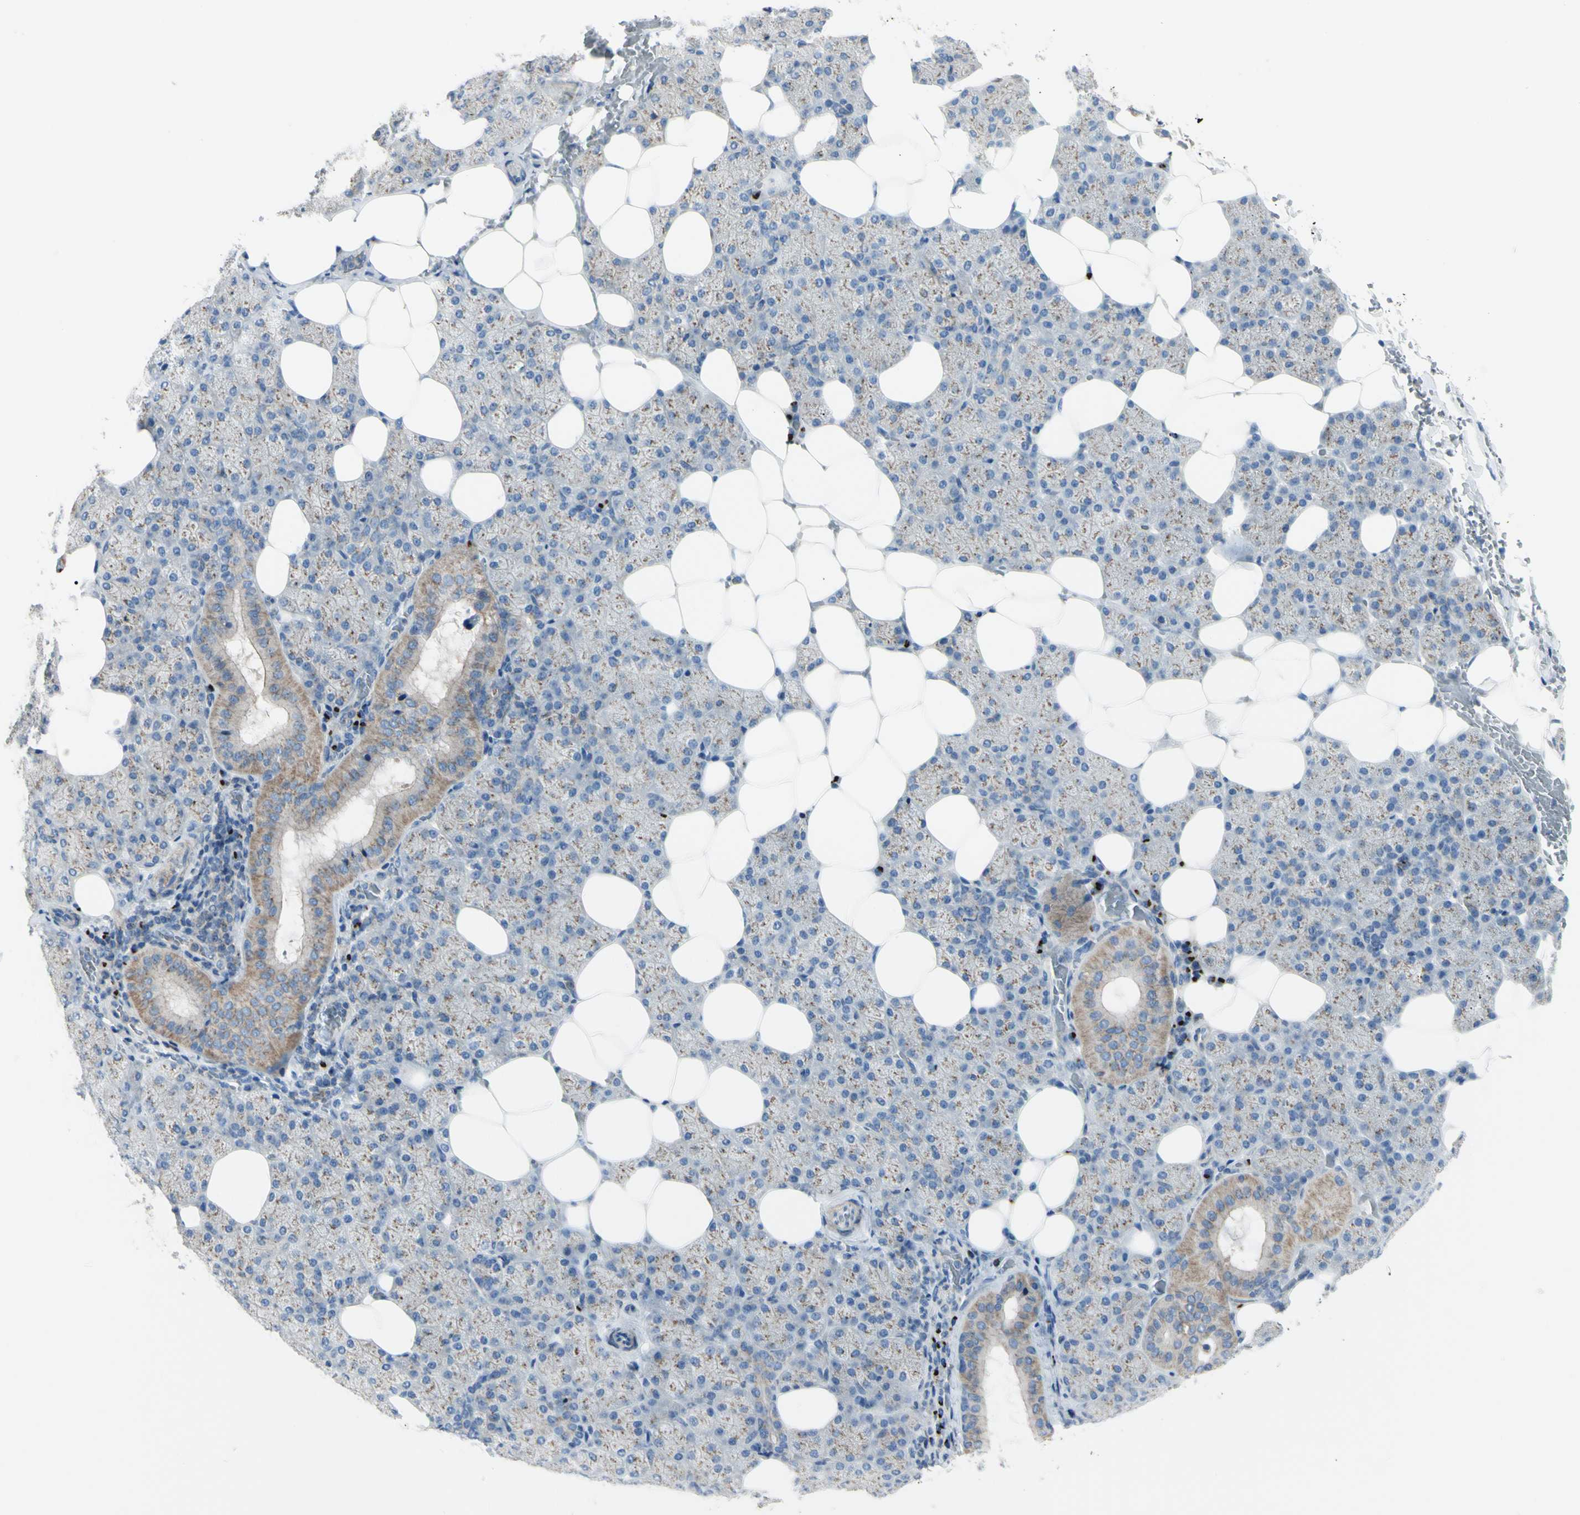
{"staining": {"intensity": "weak", "quantity": "25%-75%", "location": "cytoplasmic/membranous"}, "tissue": "salivary gland", "cell_type": "Glandular cells", "image_type": "normal", "snomed": [{"axis": "morphology", "description": "Normal tissue, NOS"}, {"axis": "topography", "description": "Lymph node"}, {"axis": "topography", "description": "Salivary gland"}], "caption": "IHC histopathology image of normal salivary gland: human salivary gland stained using immunohistochemistry displays low levels of weak protein expression localized specifically in the cytoplasmic/membranous of glandular cells, appearing as a cytoplasmic/membranous brown color.", "gene": "B4GALT3", "patient": {"sex": "male", "age": 8}}